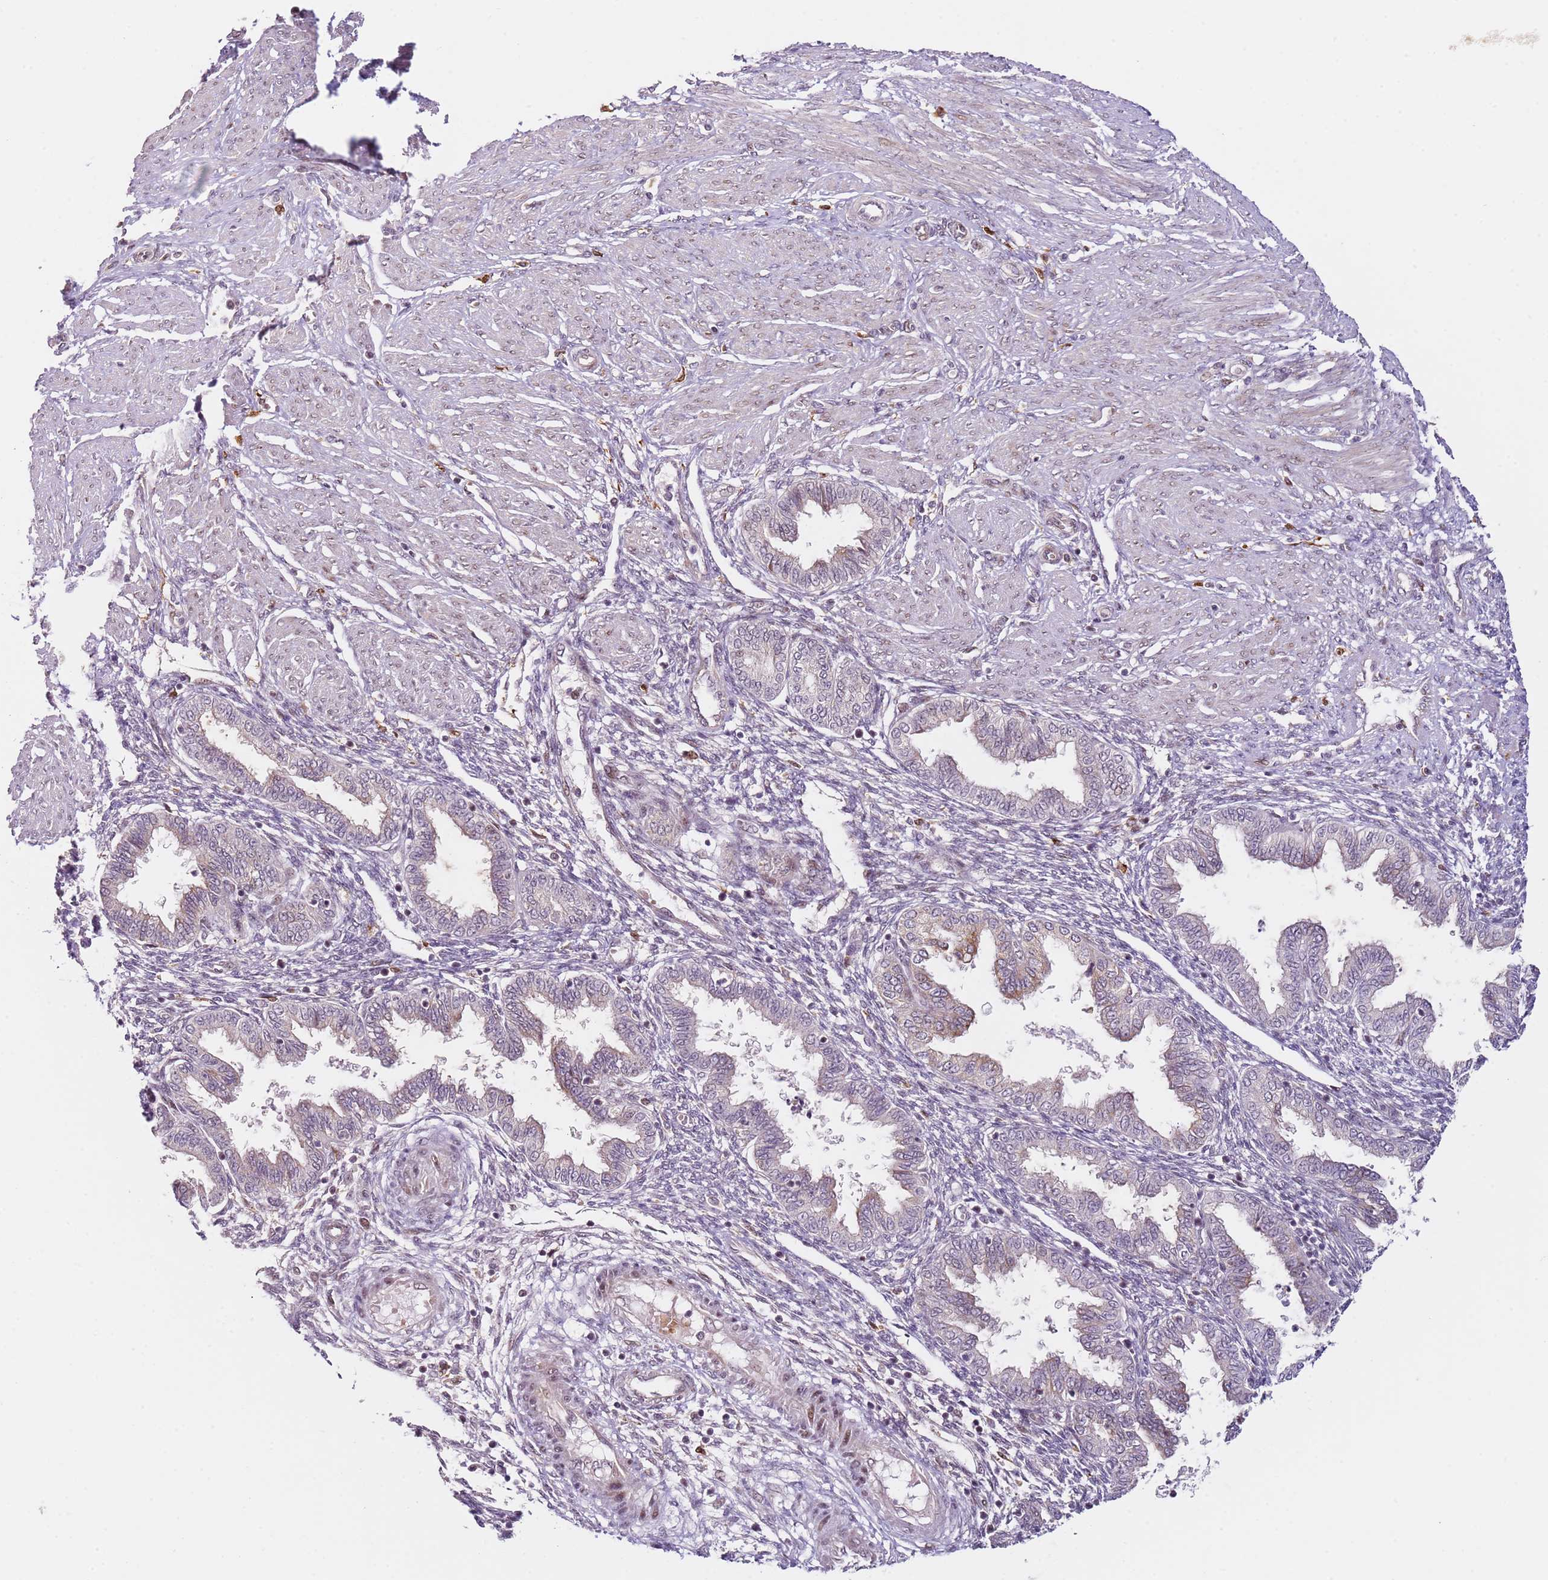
{"staining": {"intensity": "negative", "quantity": "none", "location": "none"}, "tissue": "endometrium", "cell_type": "Cells in endometrial stroma", "image_type": "normal", "snomed": [{"axis": "morphology", "description": "Normal tissue, NOS"}, {"axis": "topography", "description": "Endometrium"}], "caption": "Cells in endometrial stroma are negative for brown protein staining in benign endometrium. (DAB immunohistochemistry visualized using brightfield microscopy, high magnification).", "gene": "LGALSL", "patient": {"sex": "female", "age": 33}}